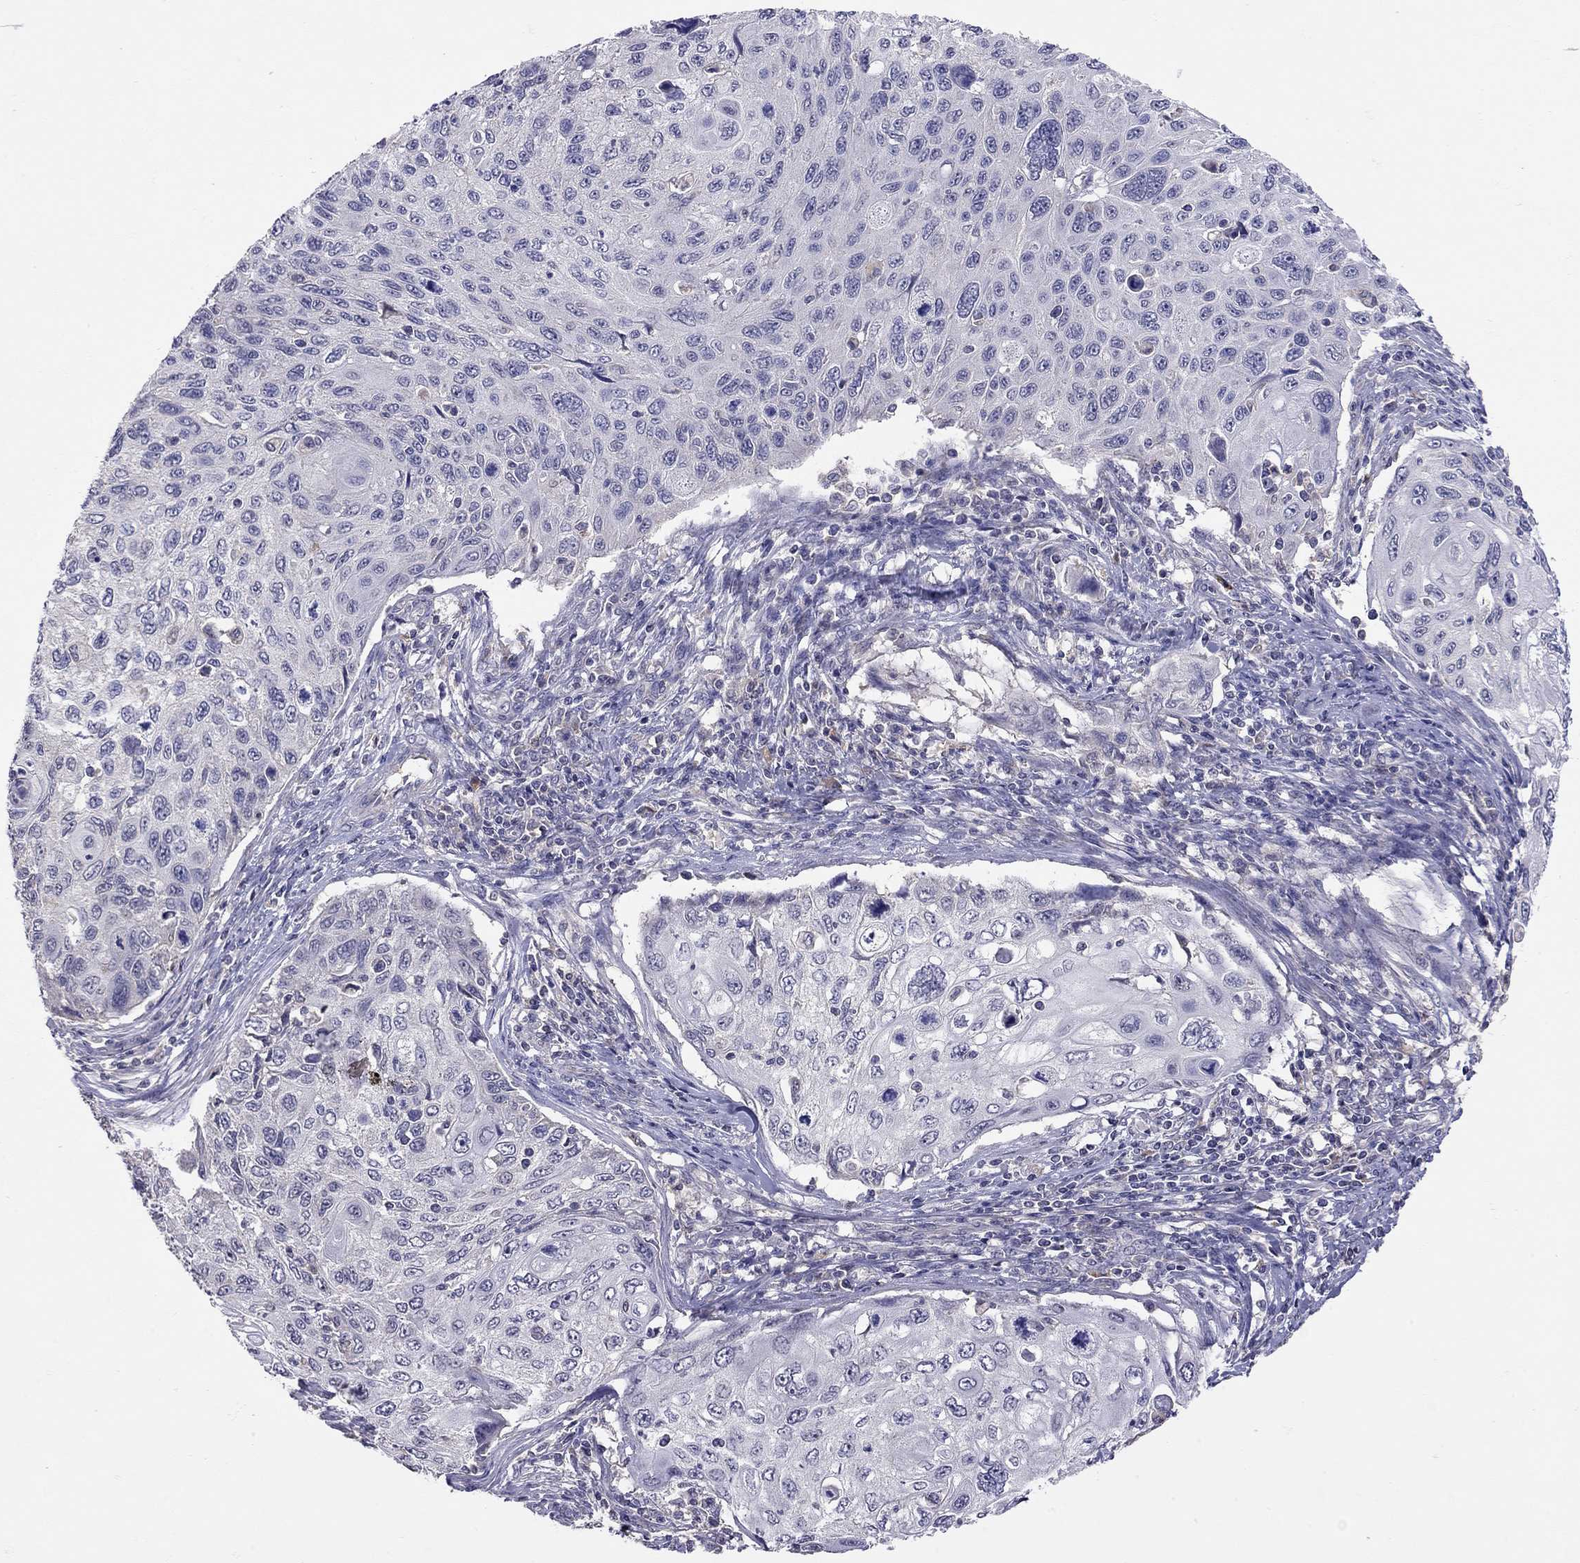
{"staining": {"intensity": "negative", "quantity": "none", "location": "none"}, "tissue": "cervical cancer", "cell_type": "Tumor cells", "image_type": "cancer", "snomed": [{"axis": "morphology", "description": "Squamous cell carcinoma, NOS"}, {"axis": "topography", "description": "Cervix"}], "caption": "A micrograph of human cervical squamous cell carcinoma is negative for staining in tumor cells.", "gene": "RTP5", "patient": {"sex": "female", "age": 70}}